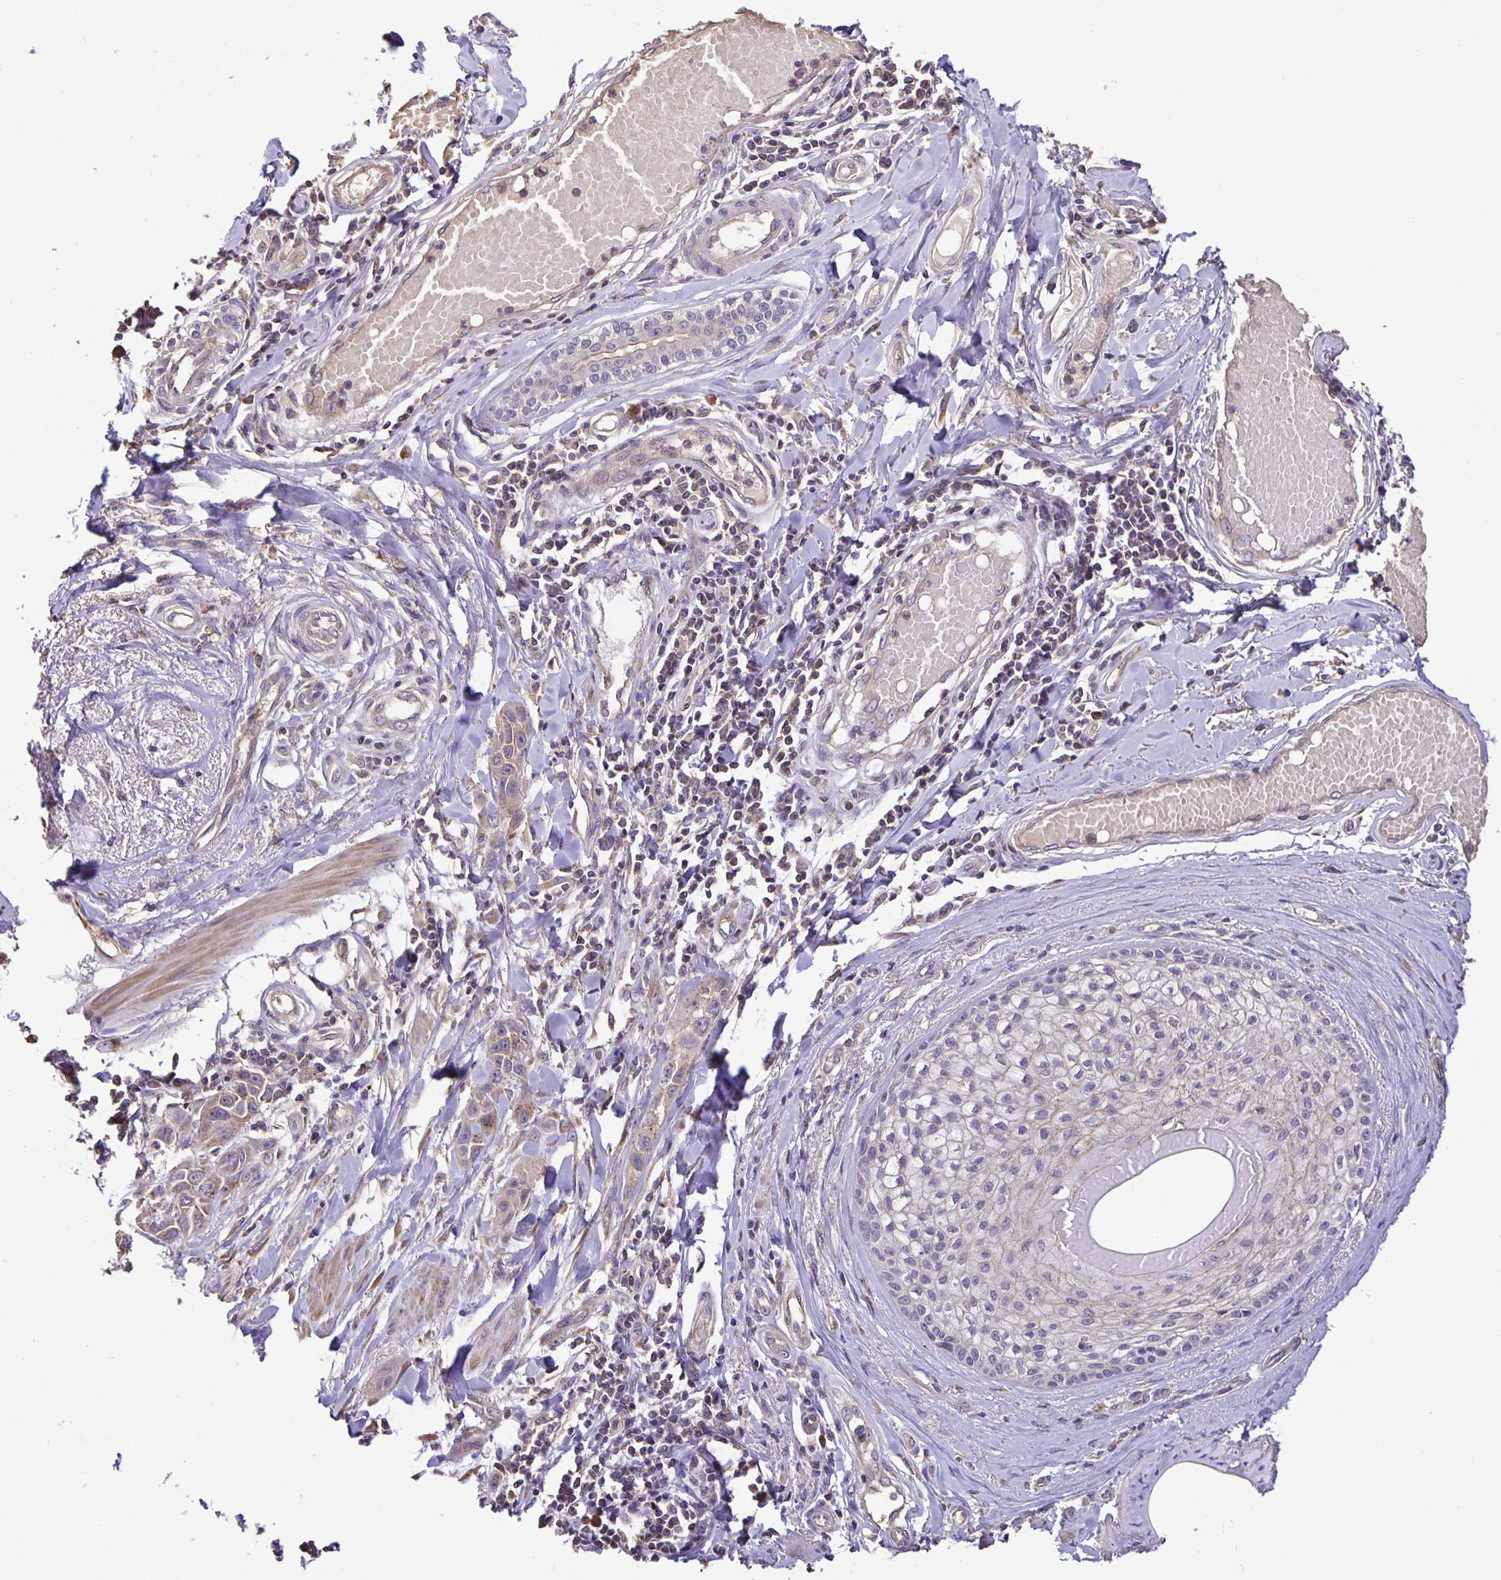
{"staining": {"intensity": "weak", "quantity": ">75%", "location": "cytoplasmic/membranous"}, "tissue": "skin cancer", "cell_type": "Tumor cells", "image_type": "cancer", "snomed": [{"axis": "morphology", "description": "Squamous cell carcinoma, NOS"}, {"axis": "topography", "description": "Skin"}], "caption": "IHC of skin cancer (squamous cell carcinoma) displays low levels of weak cytoplasmic/membranous staining in about >75% of tumor cells. The staining was performed using DAB, with brown indicating positive protein expression. Nuclei are stained blue with hematoxylin.", "gene": "TMEM71", "patient": {"sex": "female", "age": 69}}